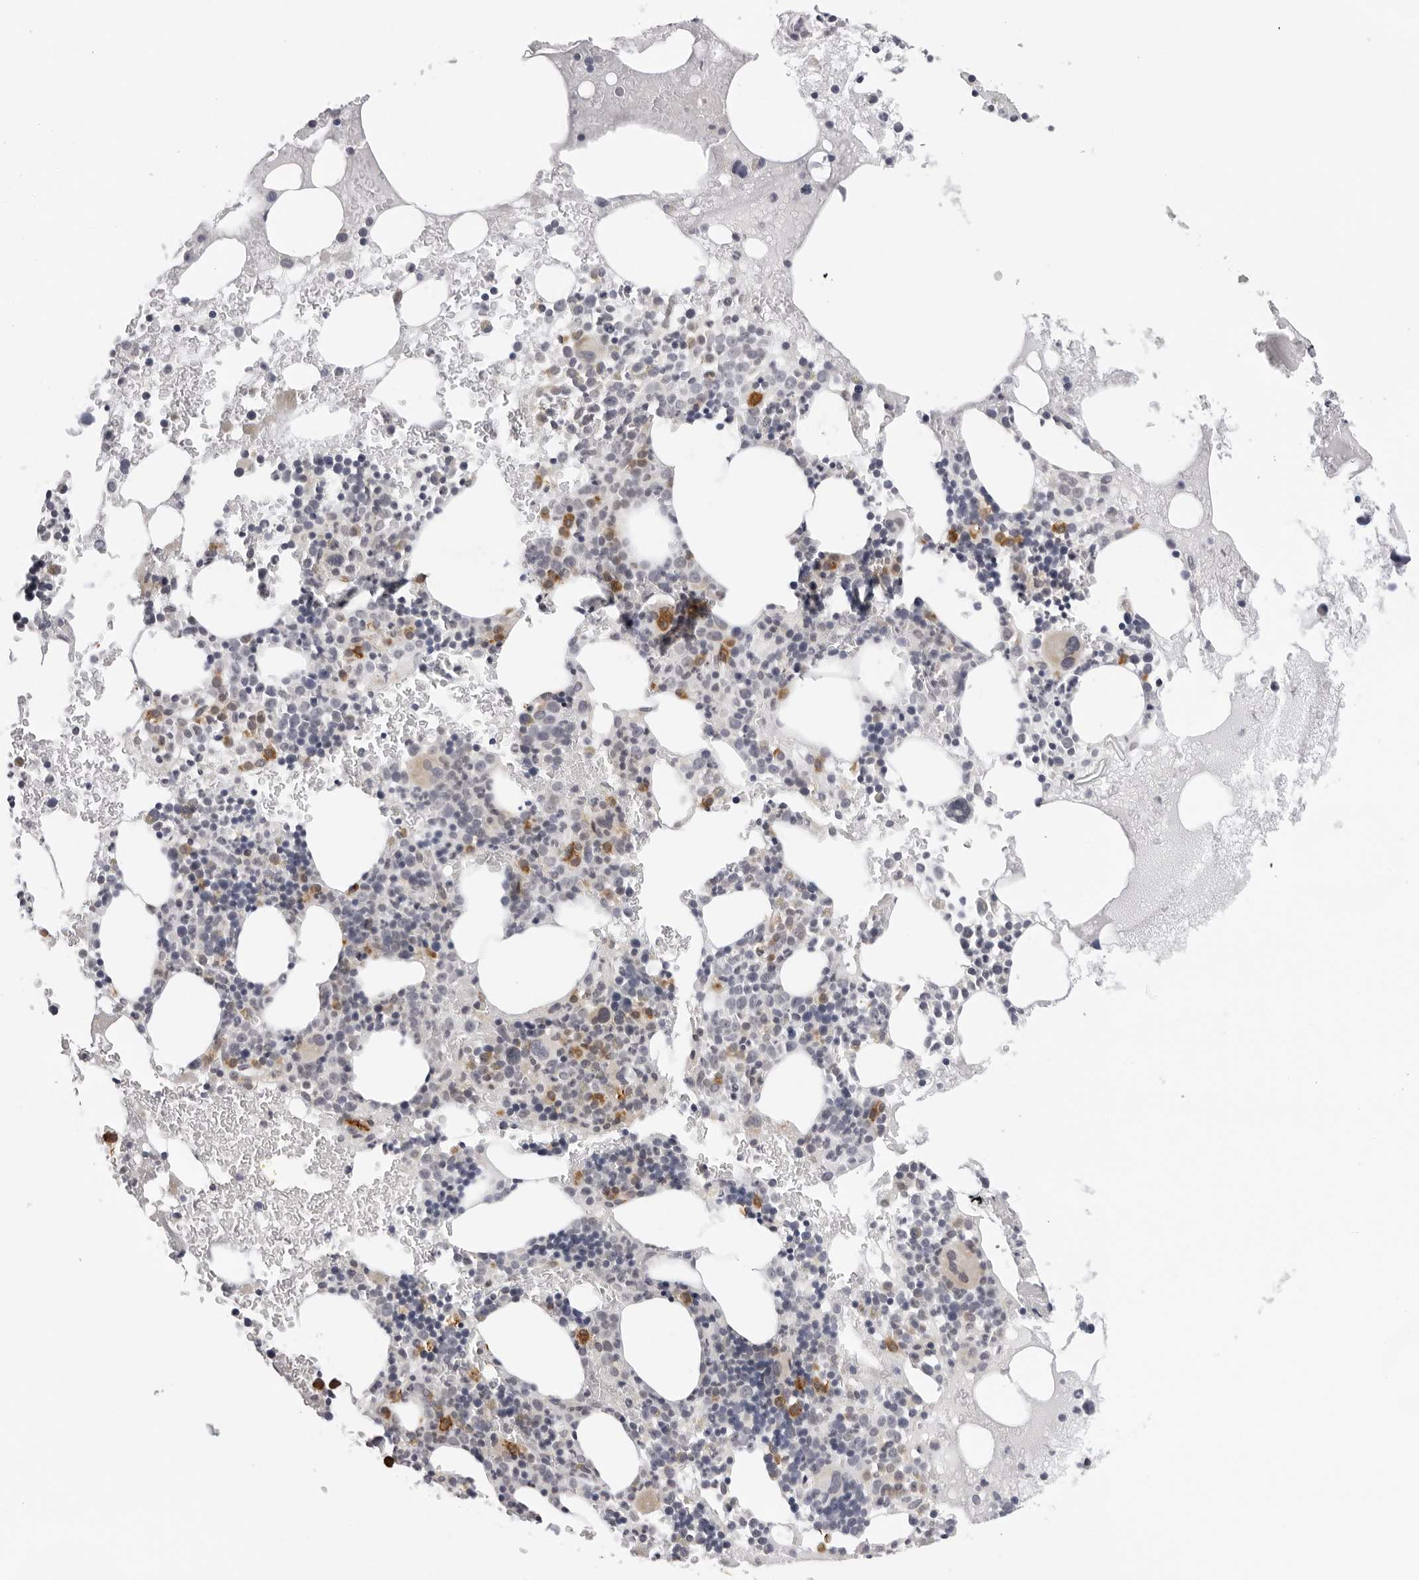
{"staining": {"intensity": "strong", "quantity": "<25%", "location": "cytoplasmic/membranous"}, "tissue": "bone marrow", "cell_type": "Hematopoietic cells", "image_type": "normal", "snomed": [{"axis": "morphology", "description": "Normal tissue, NOS"}, {"axis": "topography", "description": "Bone marrow"}], "caption": "A brown stain labels strong cytoplasmic/membranous expression of a protein in hematopoietic cells of benign human bone marrow.", "gene": "IL17RA", "patient": {"sex": "male", "age": 73}}